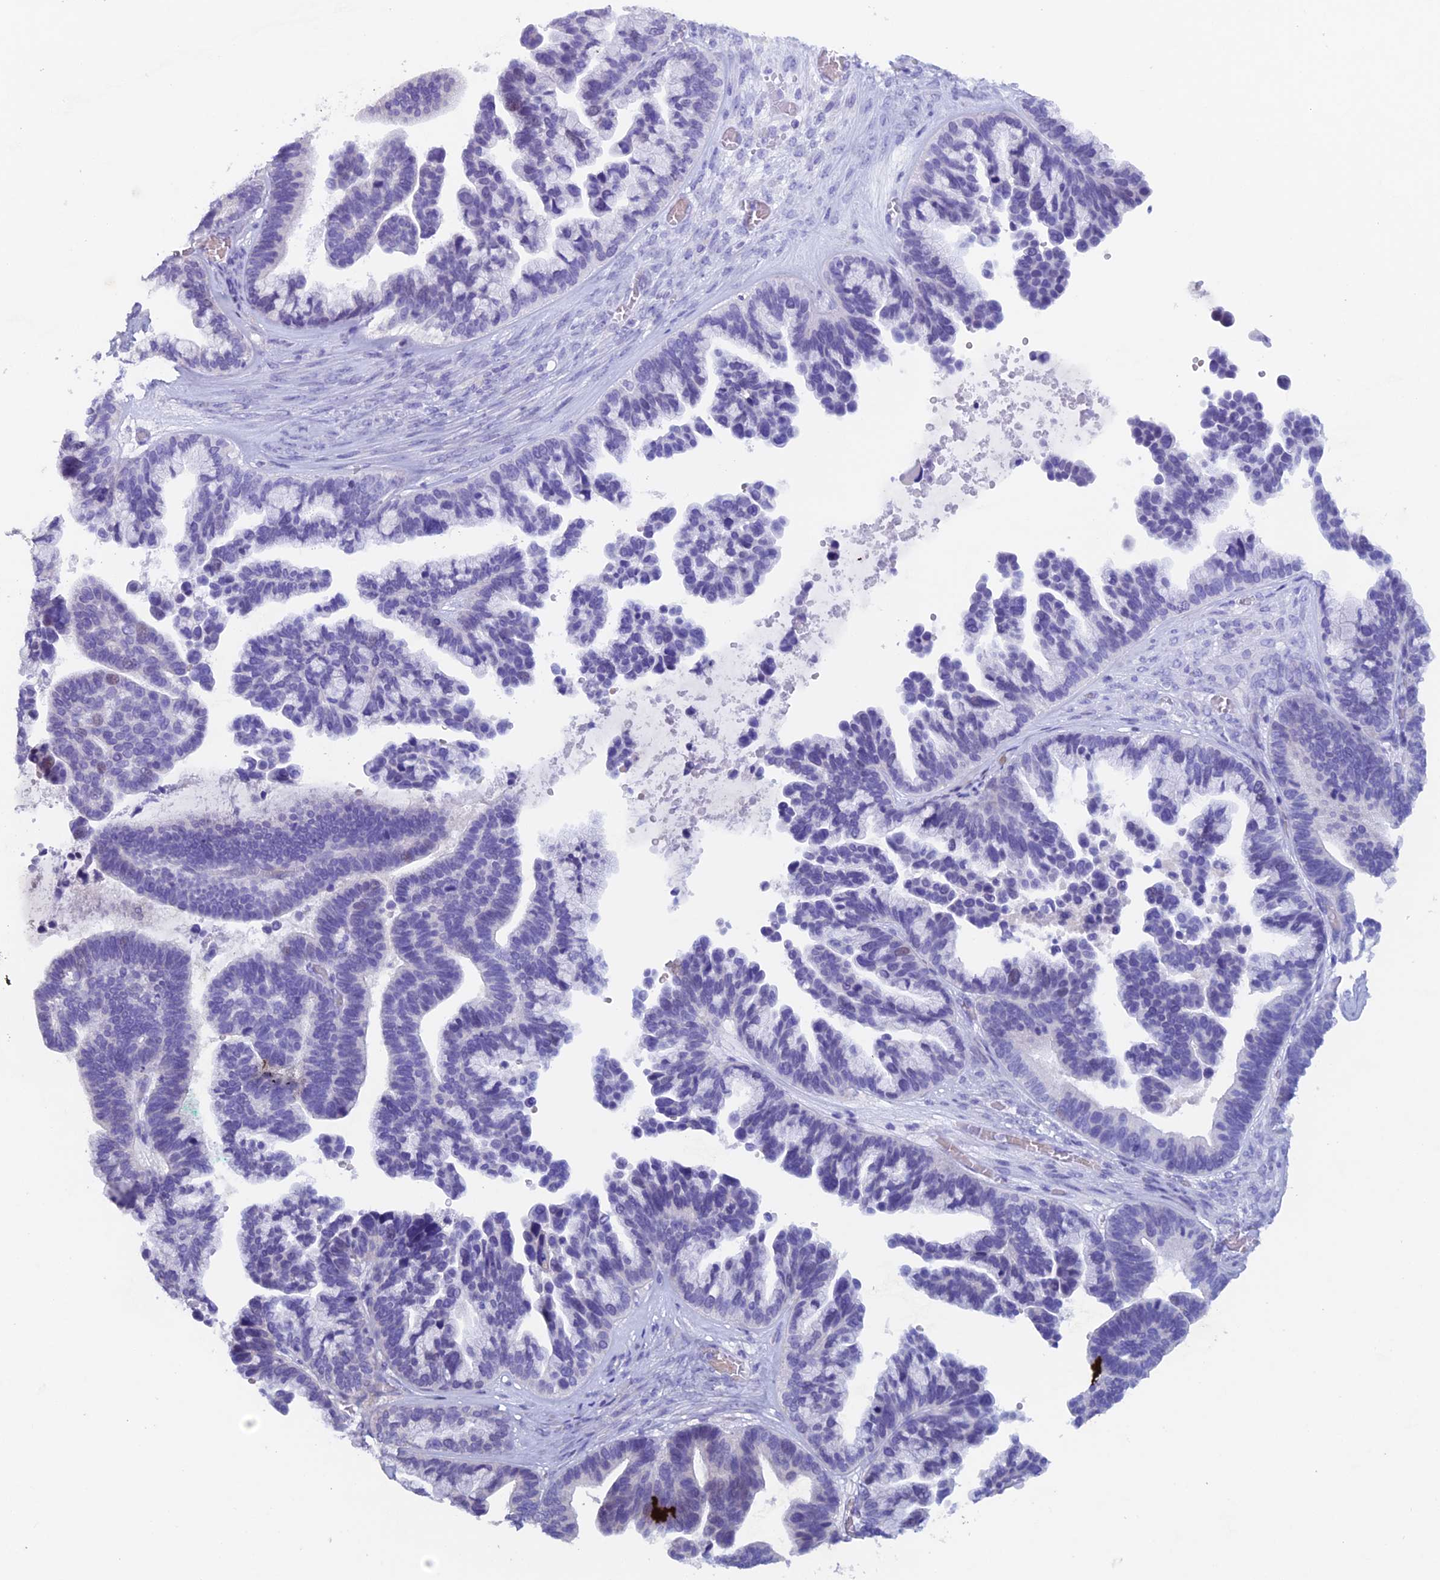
{"staining": {"intensity": "negative", "quantity": "none", "location": "none"}, "tissue": "ovarian cancer", "cell_type": "Tumor cells", "image_type": "cancer", "snomed": [{"axis": "morphology", "description": "Cystadenocarcinoma, serous, NOS"}, {"axis": "topography", "description": "Ovary"}], "caption": "Image shows no protein staining in tumor cells of ovarian cancer (serous cystadenocarcinoma) tissue.", "gene": "PSMC3IP", "patient": {"sex": "female", "age": 56}}